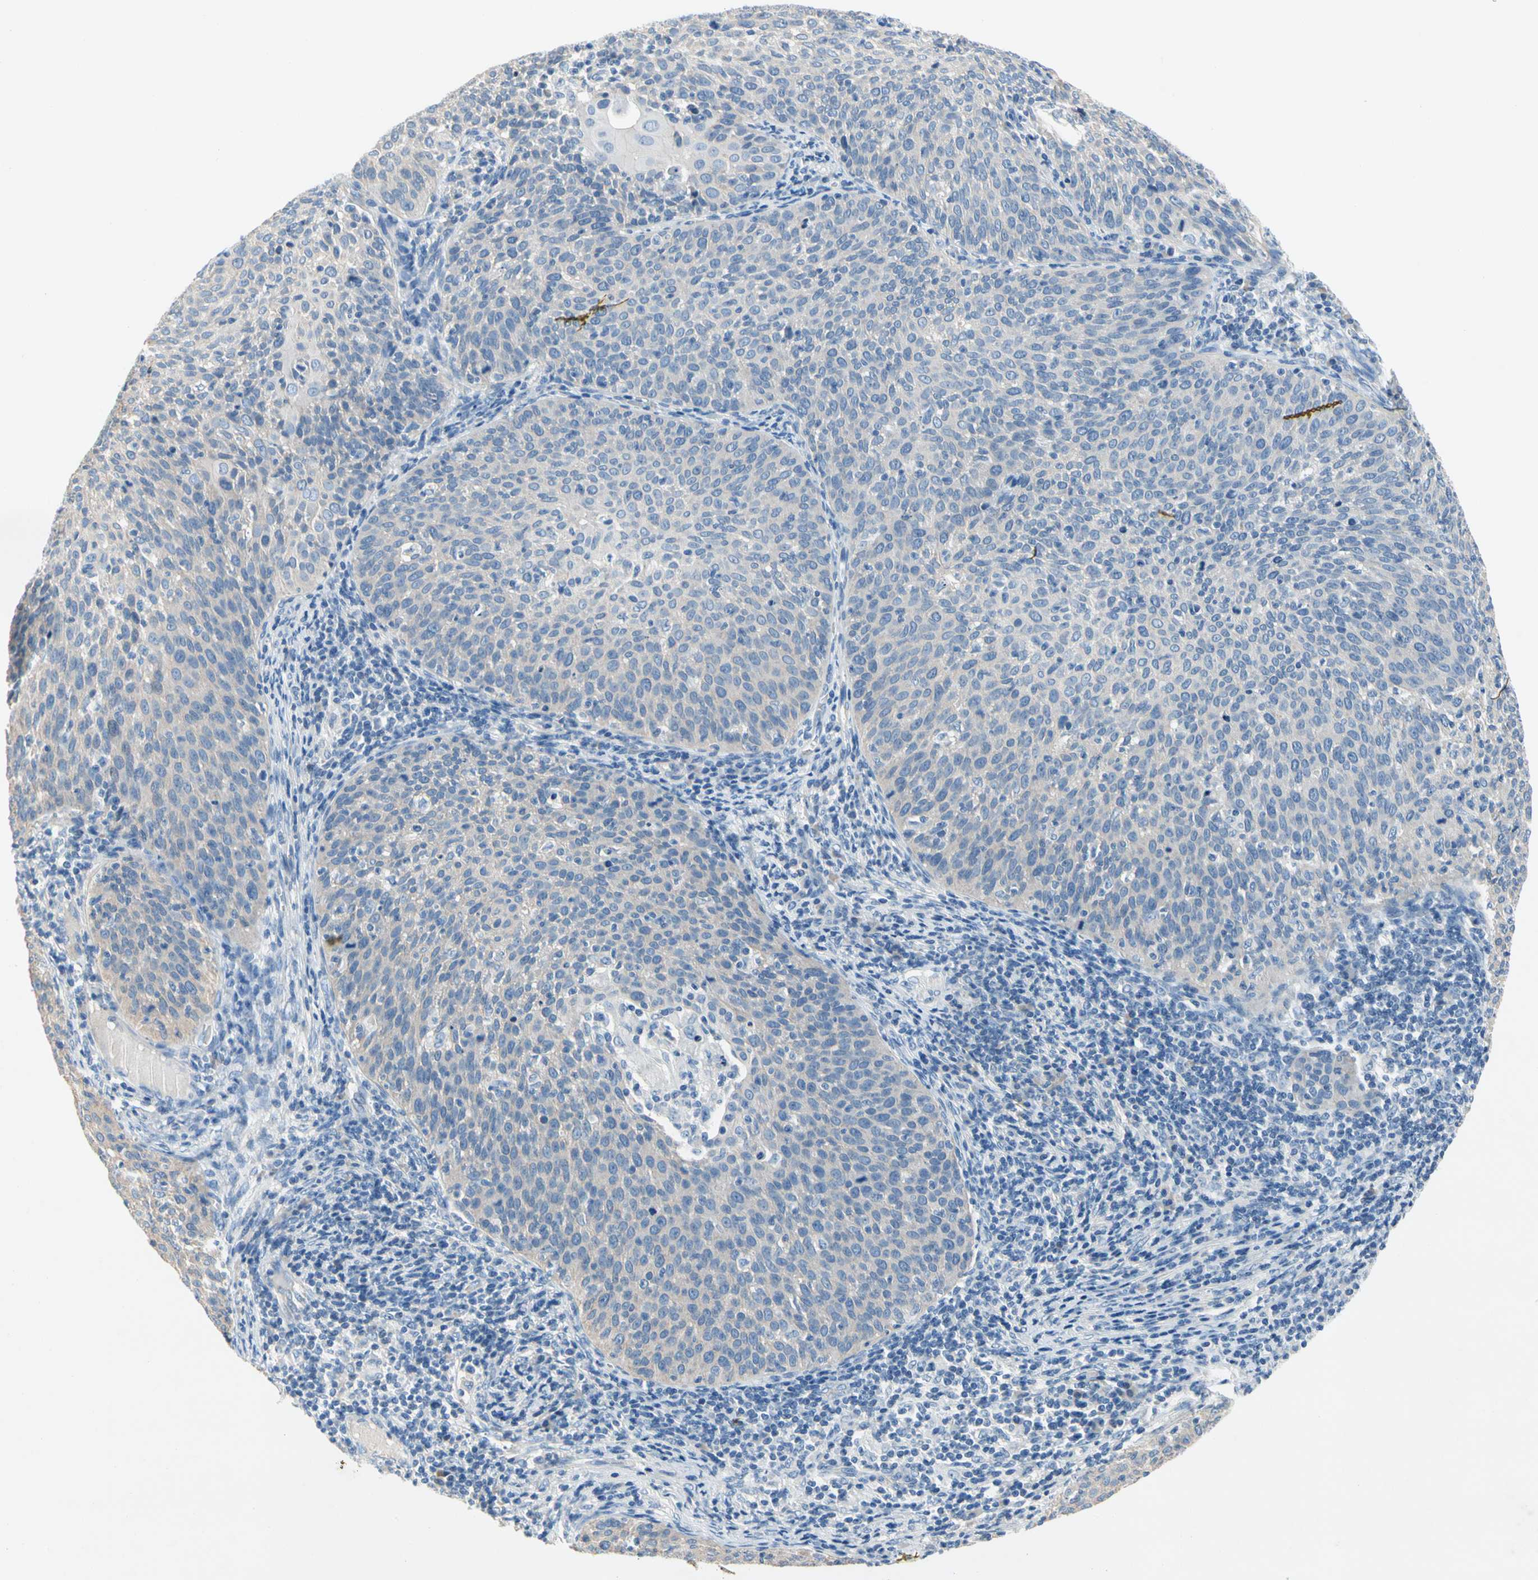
{"staining": {"intensity": "negative", "quantity": "none", "location": "none"}, "tissue": "cervical cancer", "cell_type": "Tumor cells", "image_type": "cancer", "snomed": [{"axis": "morphology", "description": "Squamous cell carcinoma, NOS"}, {"axis": "topography", "description": "Cervix"}], "caption": "A photomicrograph of cervical squamous cell carcinoma stained for a protein reveals no brown staining in tumor cells.", "gene": "CA14", "patient": {"sex": "female", "age": 38}}